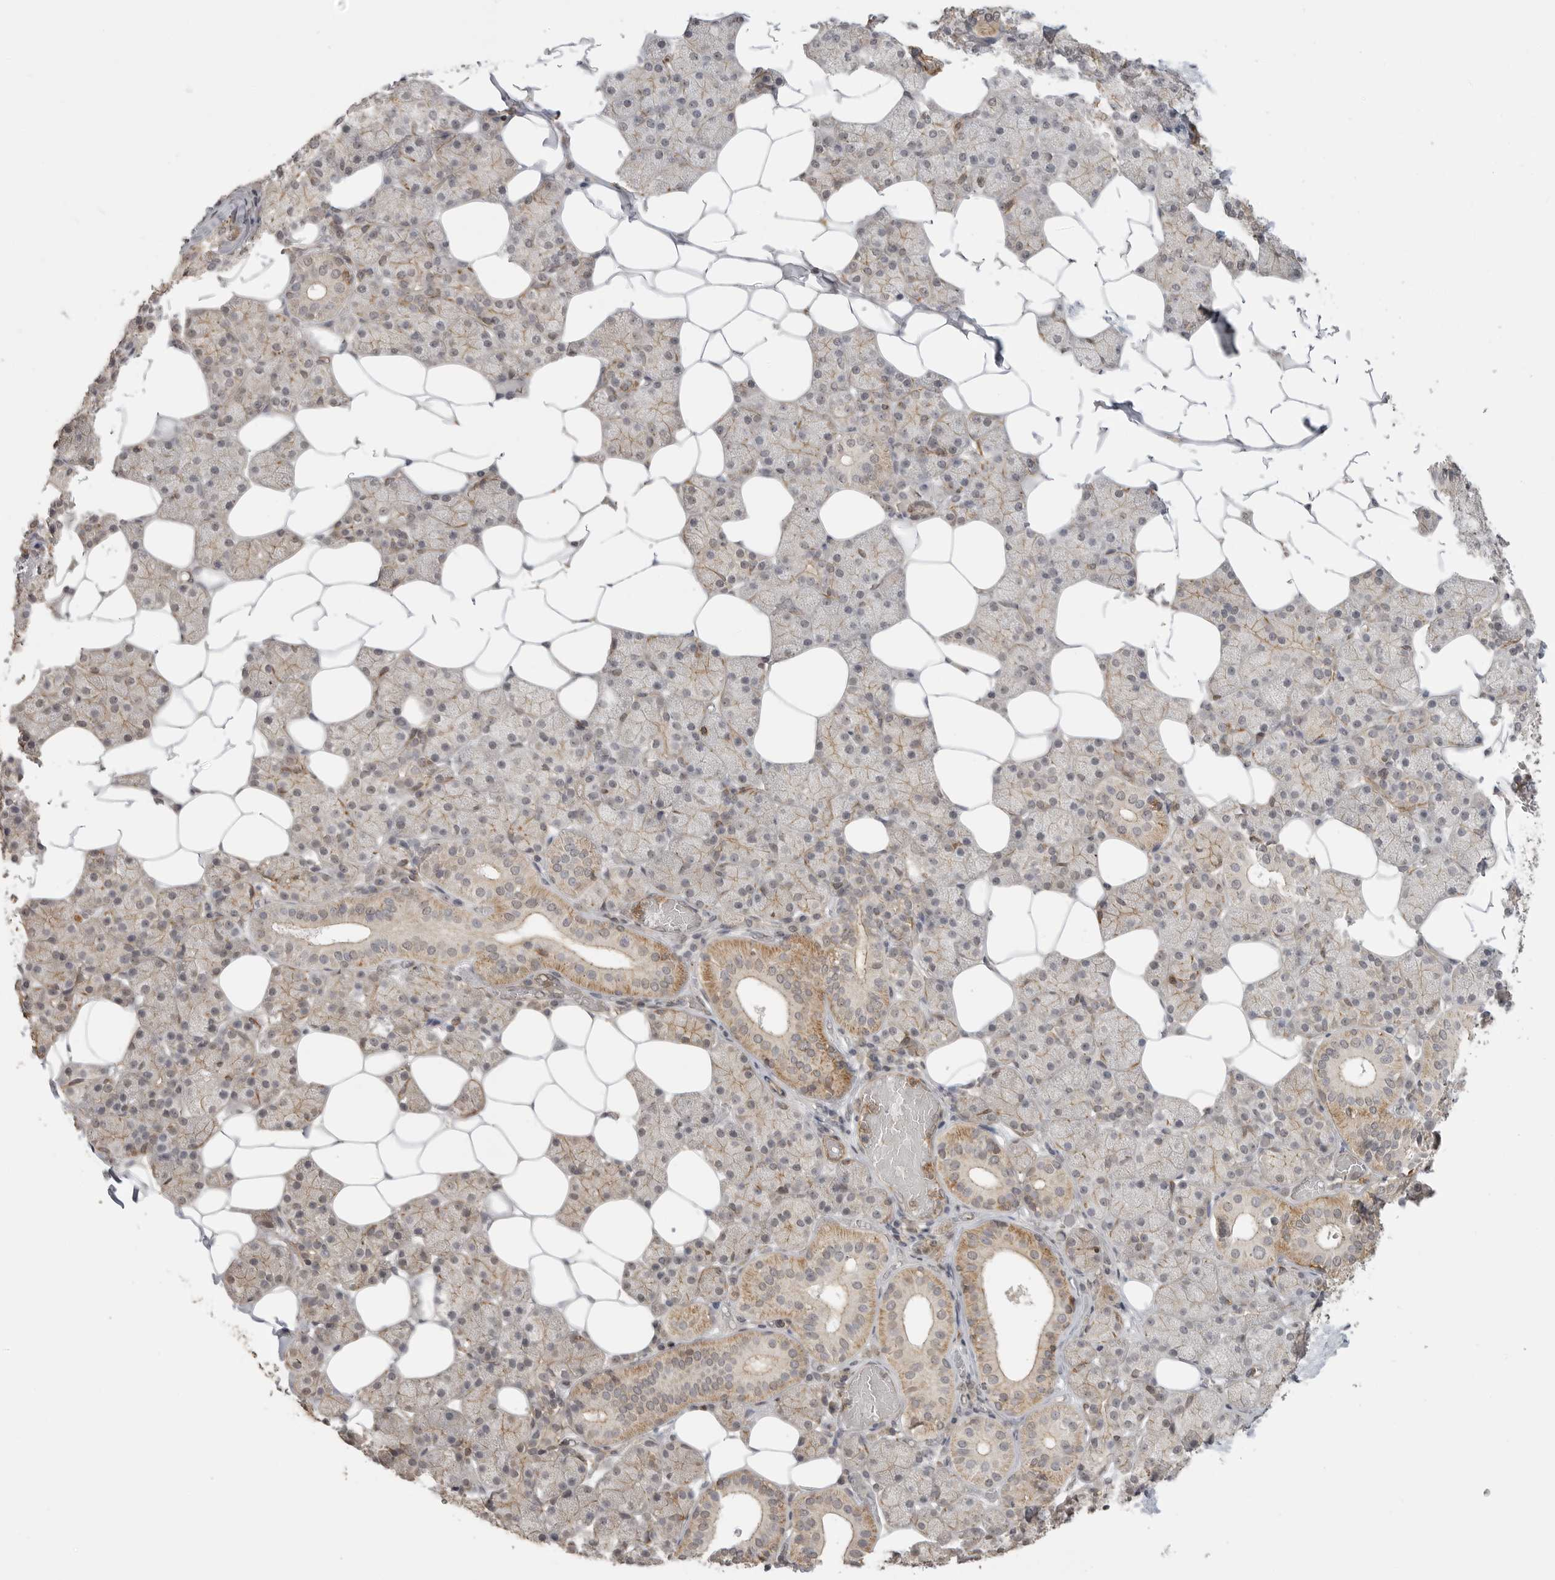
{"staining": {"intensity": "moderate", "quantity": "25%-75%", "location": "cytoplasmic/membranous"}, "tissue": "salivary gland", "cell_type": "Glandular cells", "image_type": "normal", "snomed": [{"axis": "morphology", "description": "Normal tissue, NOS"}, {"axis": "topography", "description": "Salivary gland"}], "caption": "This photomicrograph reveals immunohistochemistry staining of normal salivary gland, with medium moderate cytoplasmic/membranous staining in about 25%-75% of glandular cells.", "gene": "GPC2", "patient": {"sex": "female", "age": 33}}